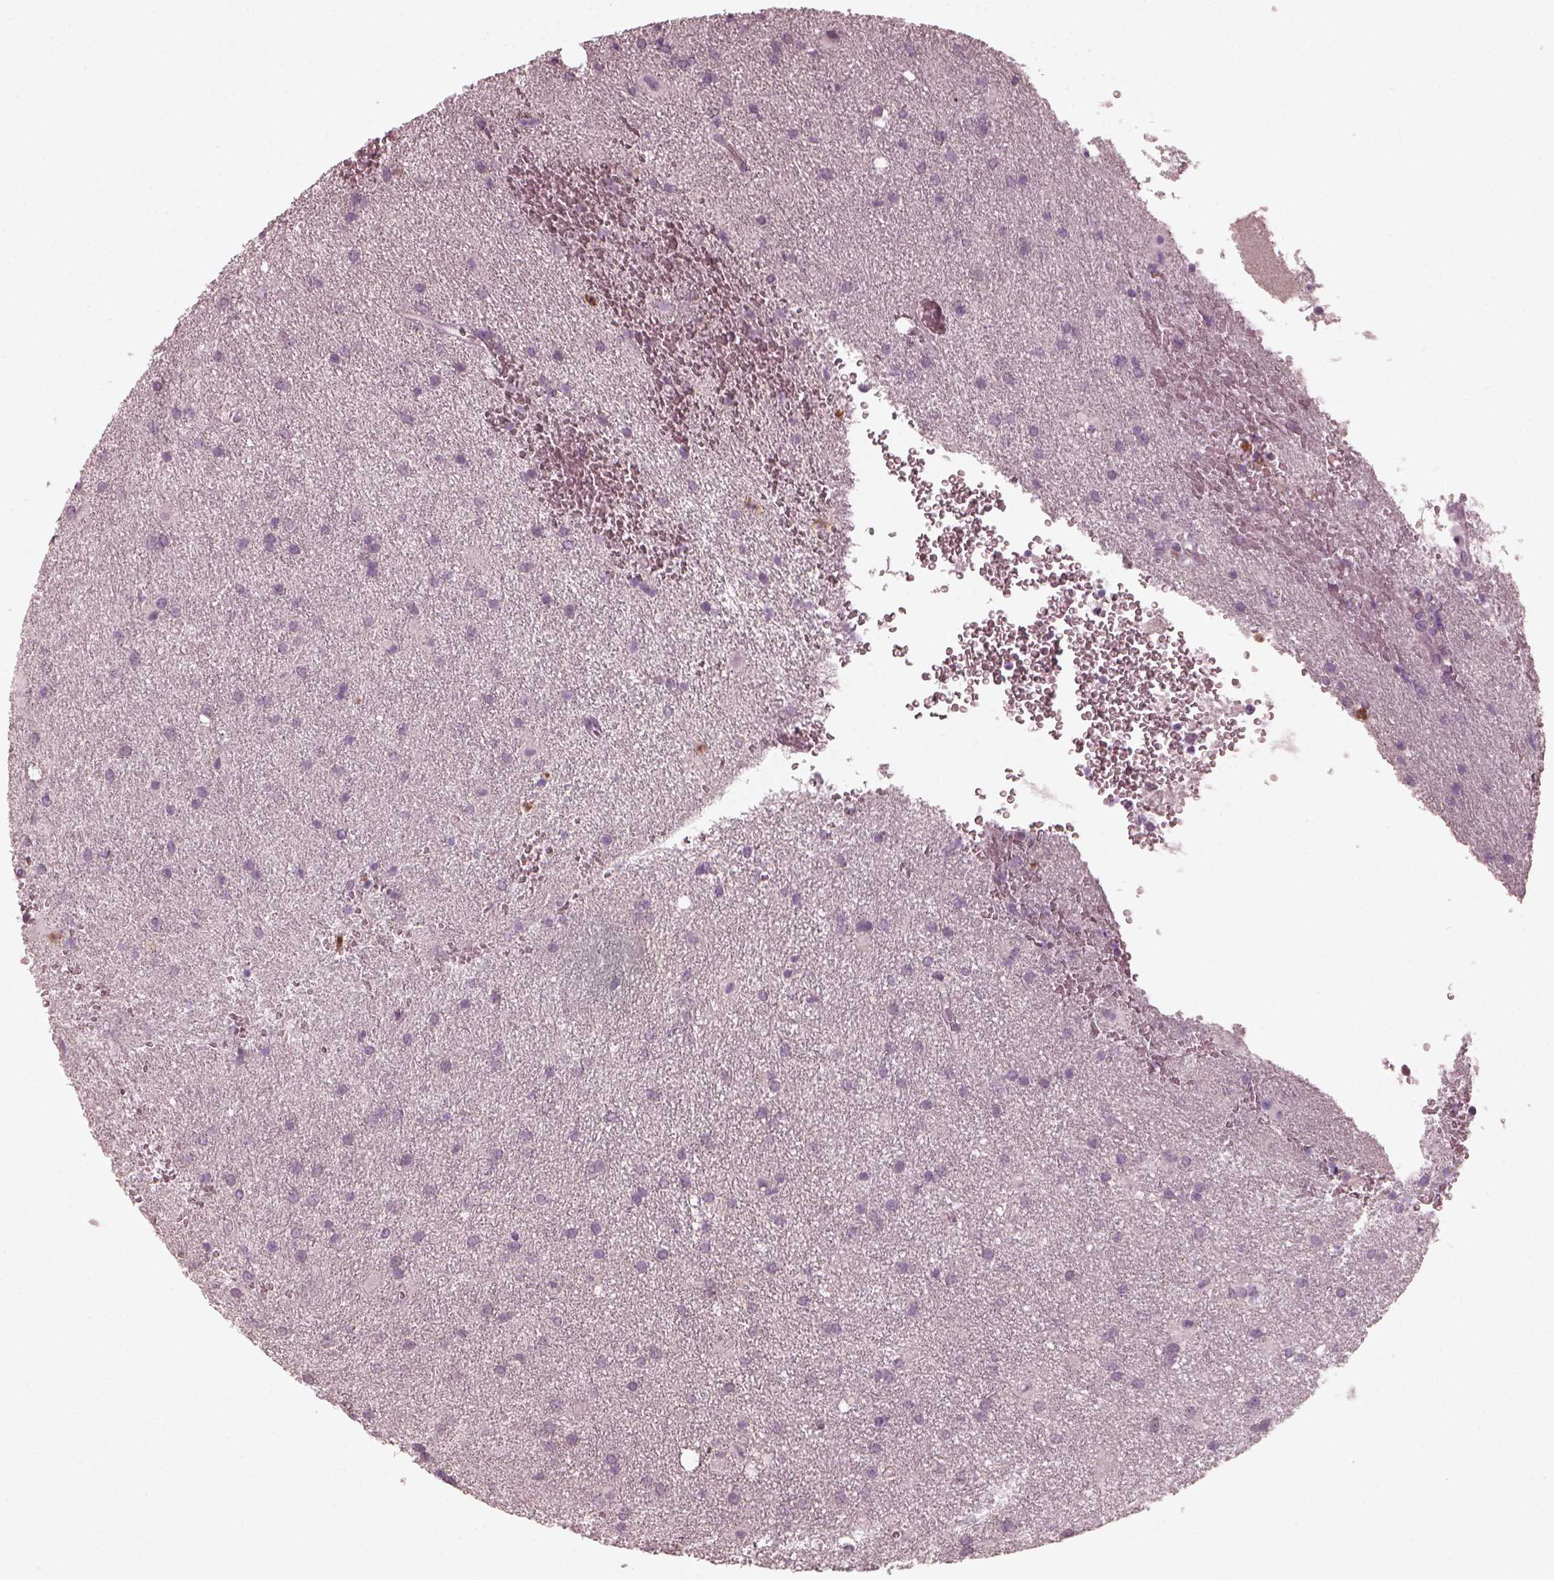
{"staining": {"intensity": "negative", "quantity": "none", "location": "none"}, "tissue": "glioma", "cell_type": "Tumor cells", "image_type": "cancer", "snomed": [{"axis": "morphology", "description": "Glioma, malignant, Low grade"}, {"axis": "topography", "description": "Brain"}], "caption": "High magnification brightfield microscopy of glioma stained with DAB (brown) and counterstained with hematoxylin (blue): tumor cells show no significant expression. Brightfield microscopy of immunohistochemistry stained with DAB (brown) and hematoxylin (blue), captured at high magnification.", "gene": "CHIT1", "patient": {"sex": "male", "age": 58}}